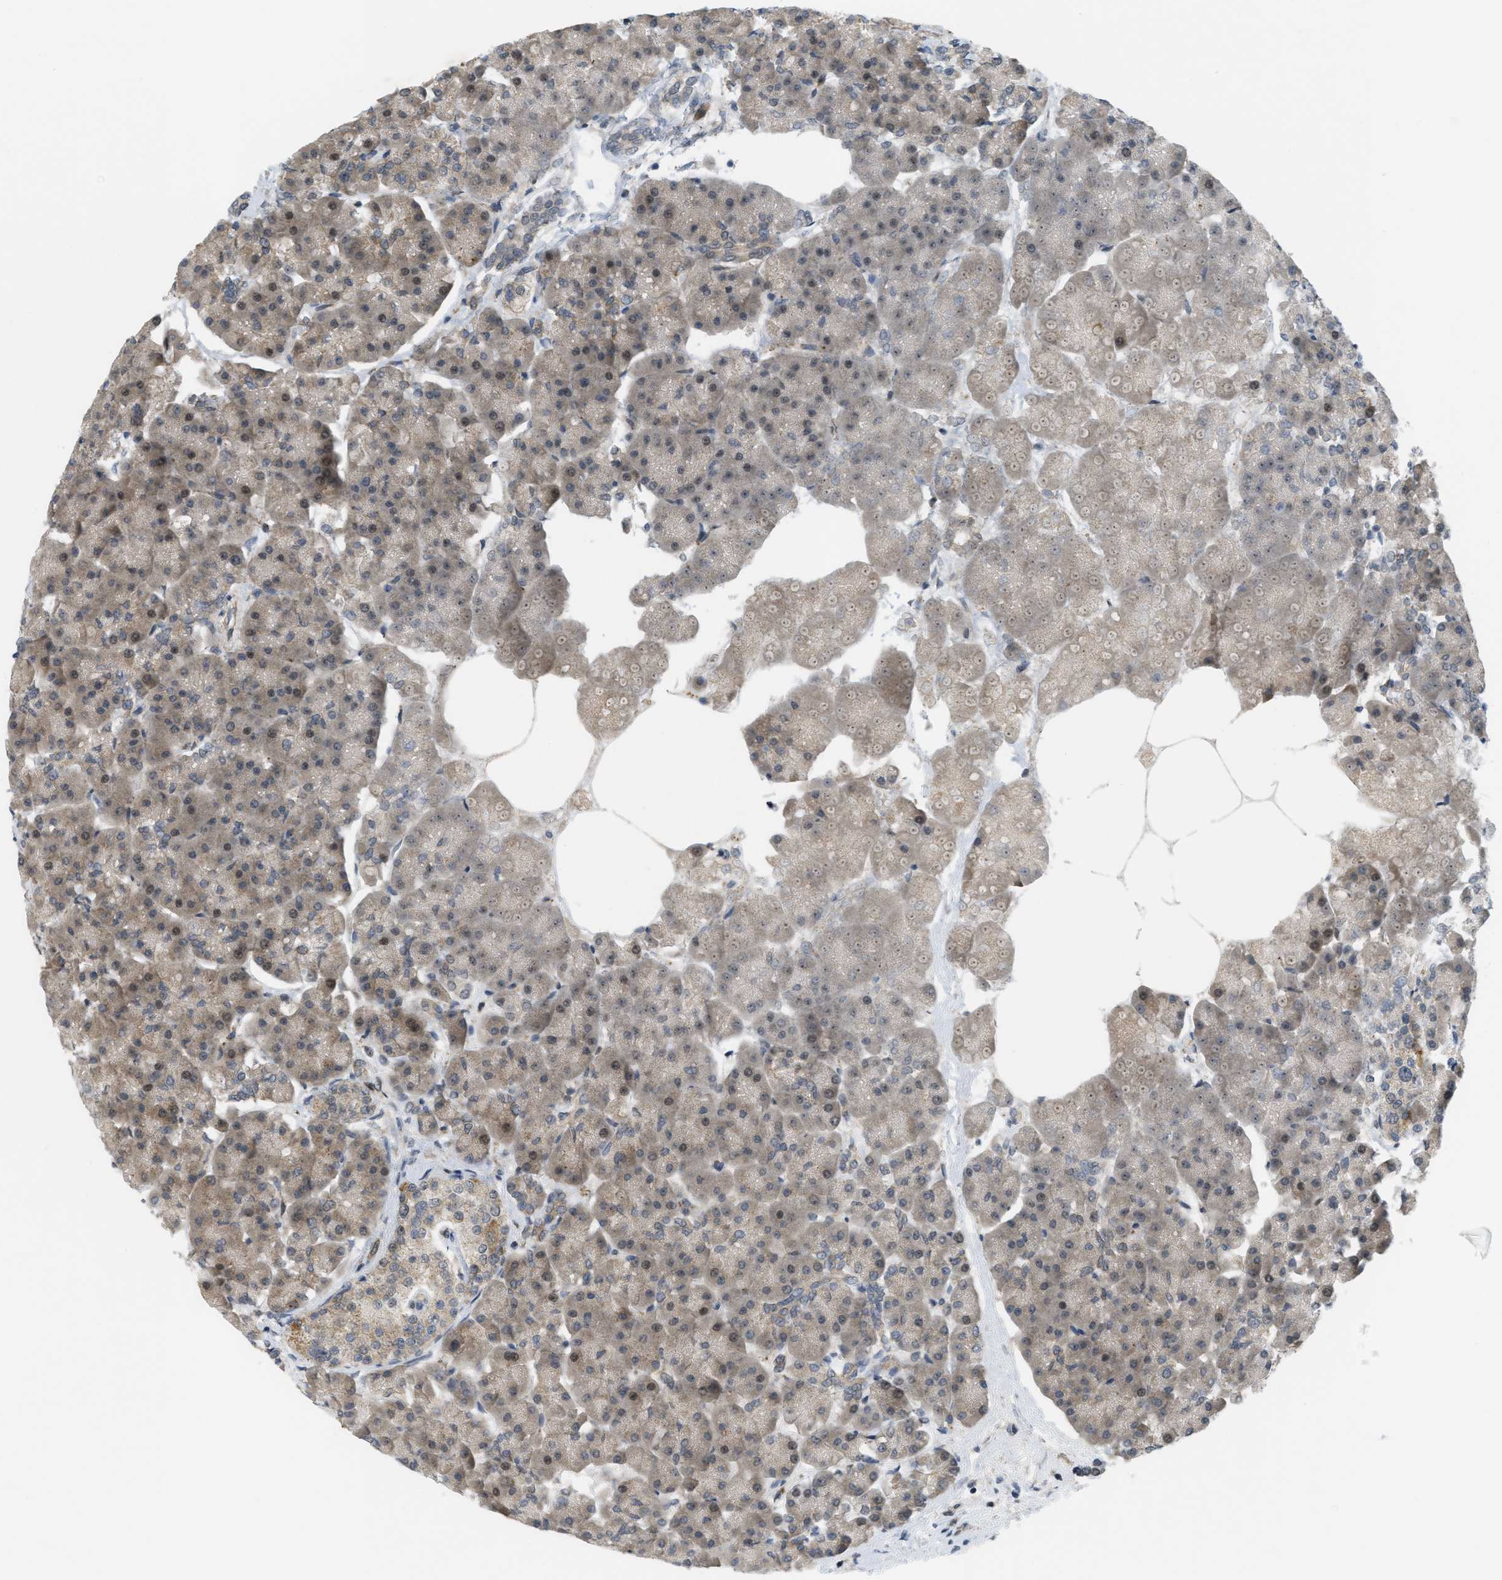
{"staining": {"intensity": "moderate", "quantity": ">75%", "location": "cytoplasmic/membranous,nuclear"}, "tissue": "pancreas", "cell_type": "Exocrine glandular cells", "image_type": "normal", "snomed": [{"axis": "morphology", "description": "Normal tissue, NOS"}, {"axis": "topography", "description": "Pancreas"}], "caption": "Immunohistochemical staining of benign pancreas reveals medium levels of moderate cytoplasmic/membranous,nuclear staining in about >75% of exocrine glandular cells.", "gene": "PRKD1", "patient": {"sex": "female", "age": 70}}